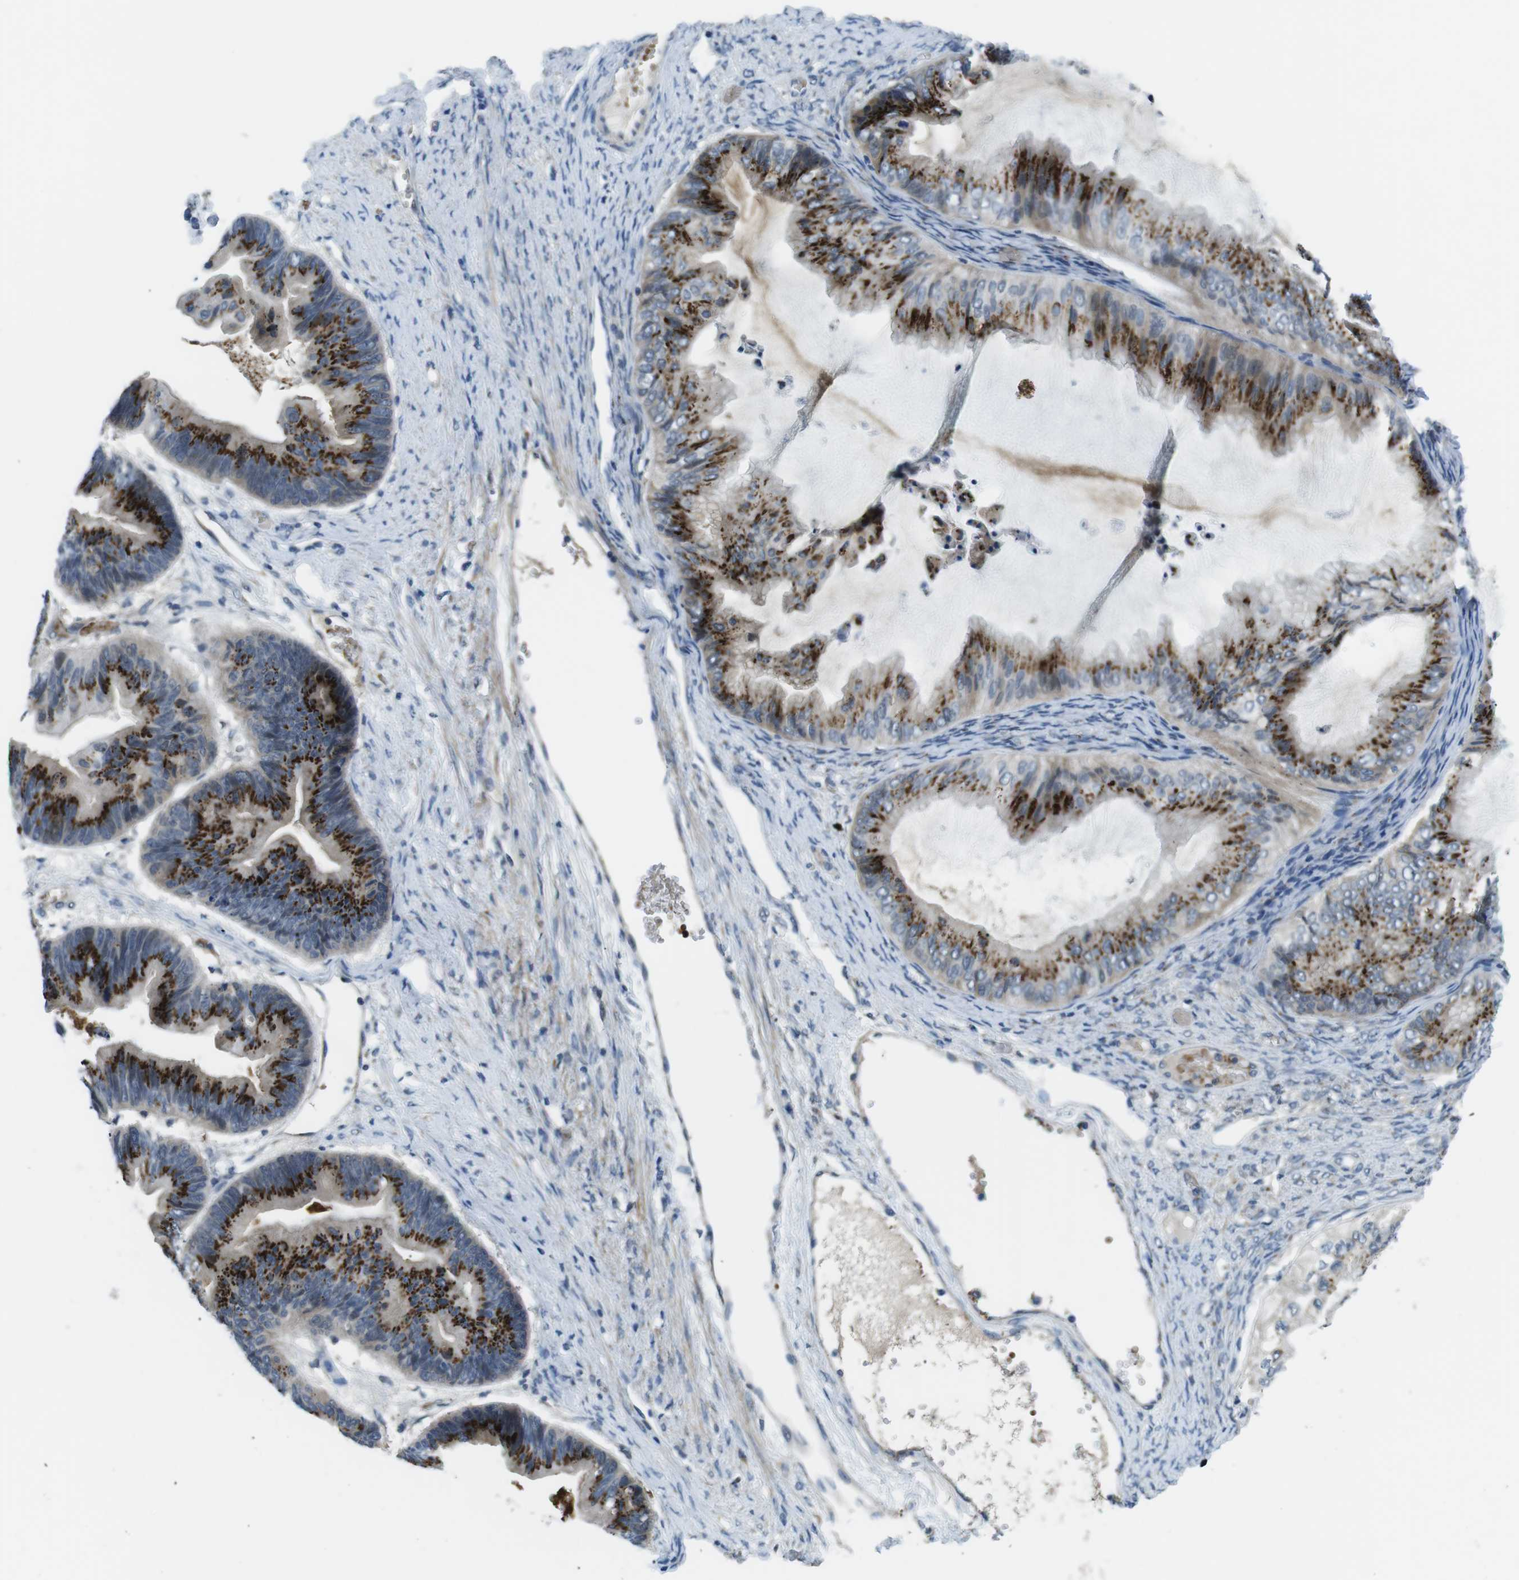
{"staining": {"intensity": "strong", "quantity": "25%-75%", "location": "cytoplasmic/membranous"}, "tissue": "ovarian cancer", "cell_type": "Tumor cells", "image_type": "cancer", "snomed": [{"axis": "morphology", "description": "Cystadenocarcinoma, mucinous, NOS"}, {"axis": "topography", "description": "Ovary"}], "caption": "Immunohistochemical staining of human ovarian cancer displays strong cytoplasmic/membranous protein positivity in about 25%-75% of tumor cells.", "gene": "WSCD1", "patient": {"sex": "female", "age": 61}}